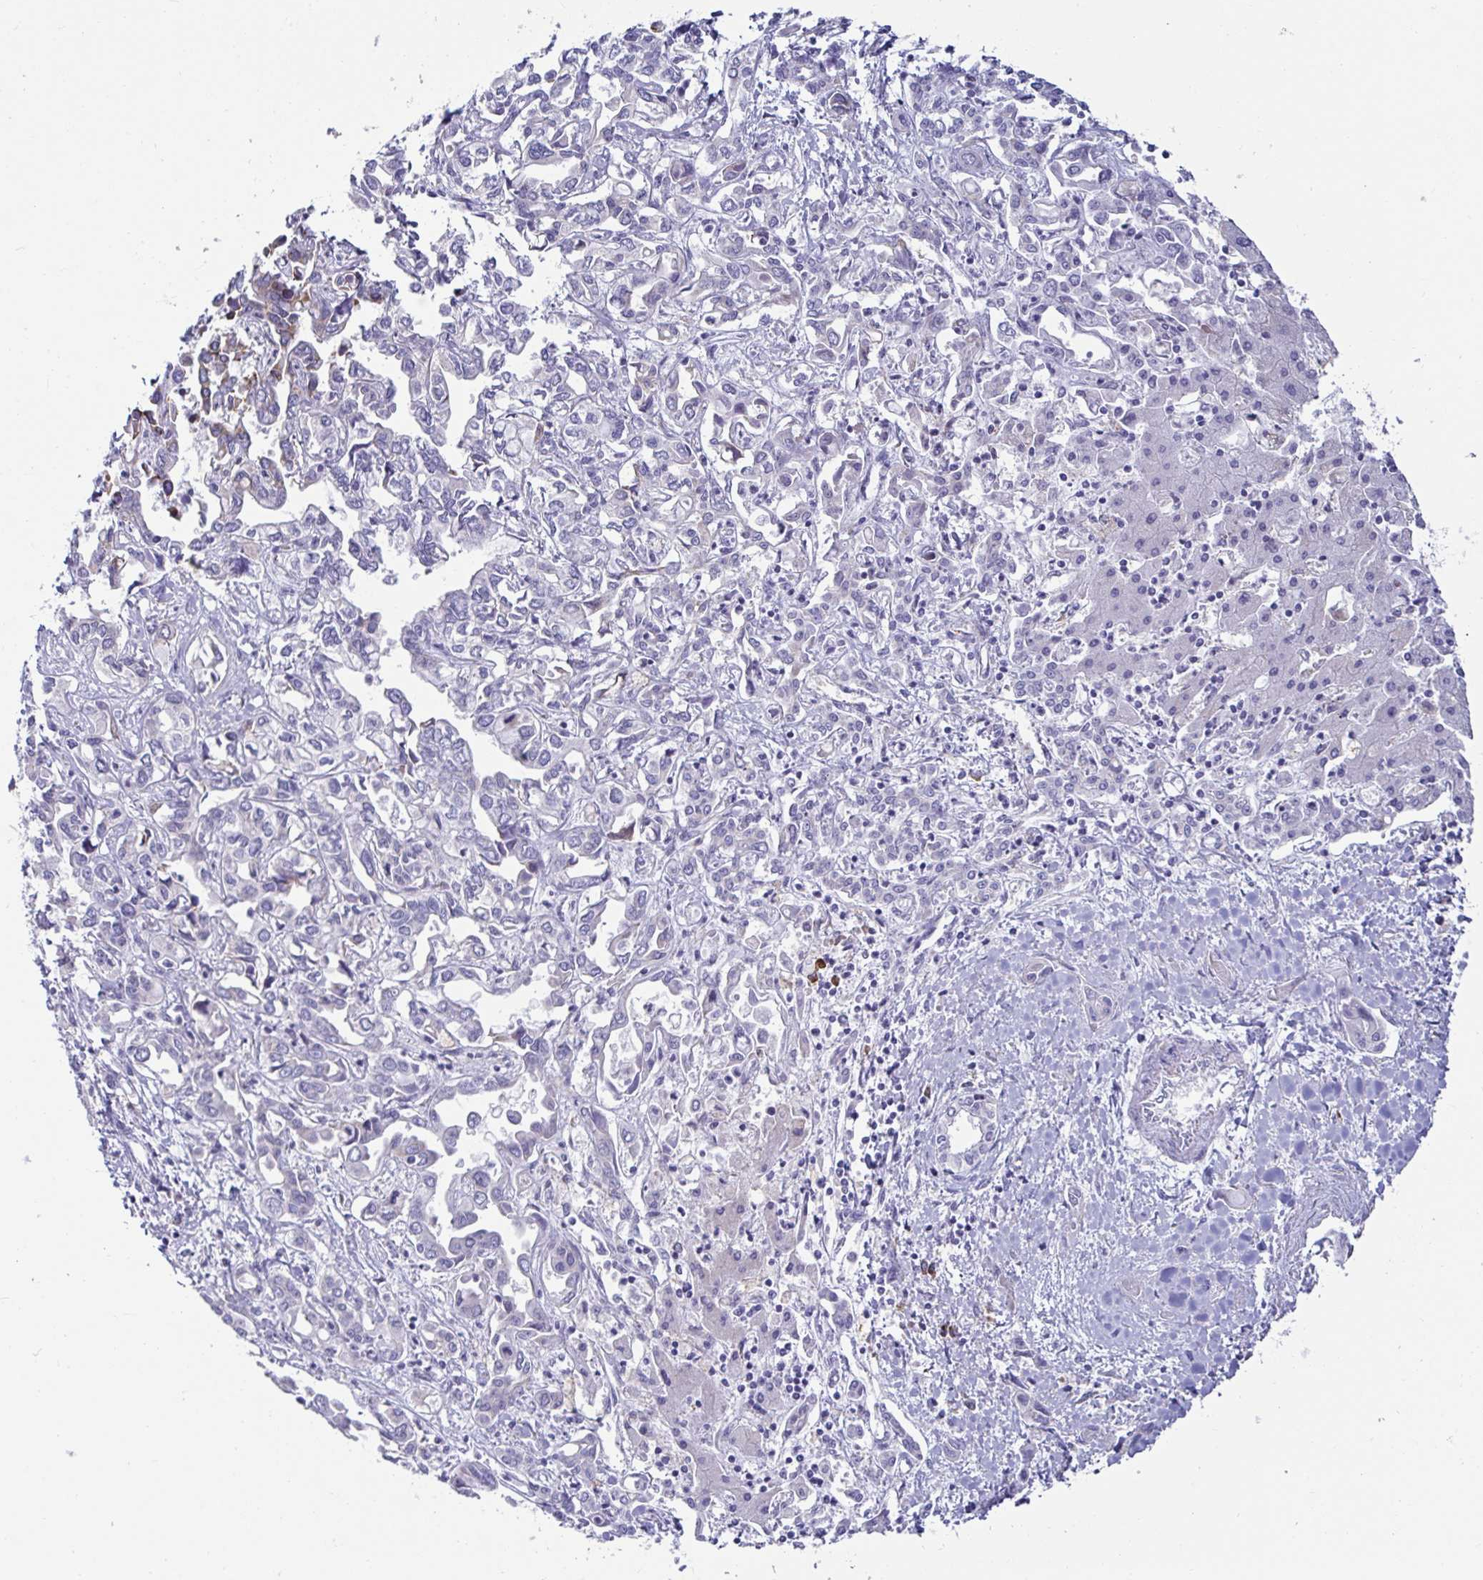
{"staining": {"intensity": "negative", "quantity": "none", "location": "none"}, "tissue": "liver cancer", "cell_type": "Tumor cells", "image_type": "cancer", "snomed": [{"axis": "morphology", "description": "Cholangiocarcinoma"}, {"axis": "topography", "description": "Liver"}], "caption": "Protein analysis of liver cancer (cholangiocarcinoma) shows no significant positivity in tumor cells.", "gene": "TFPI2", "patient": {"sex": "female", "age": 64}}